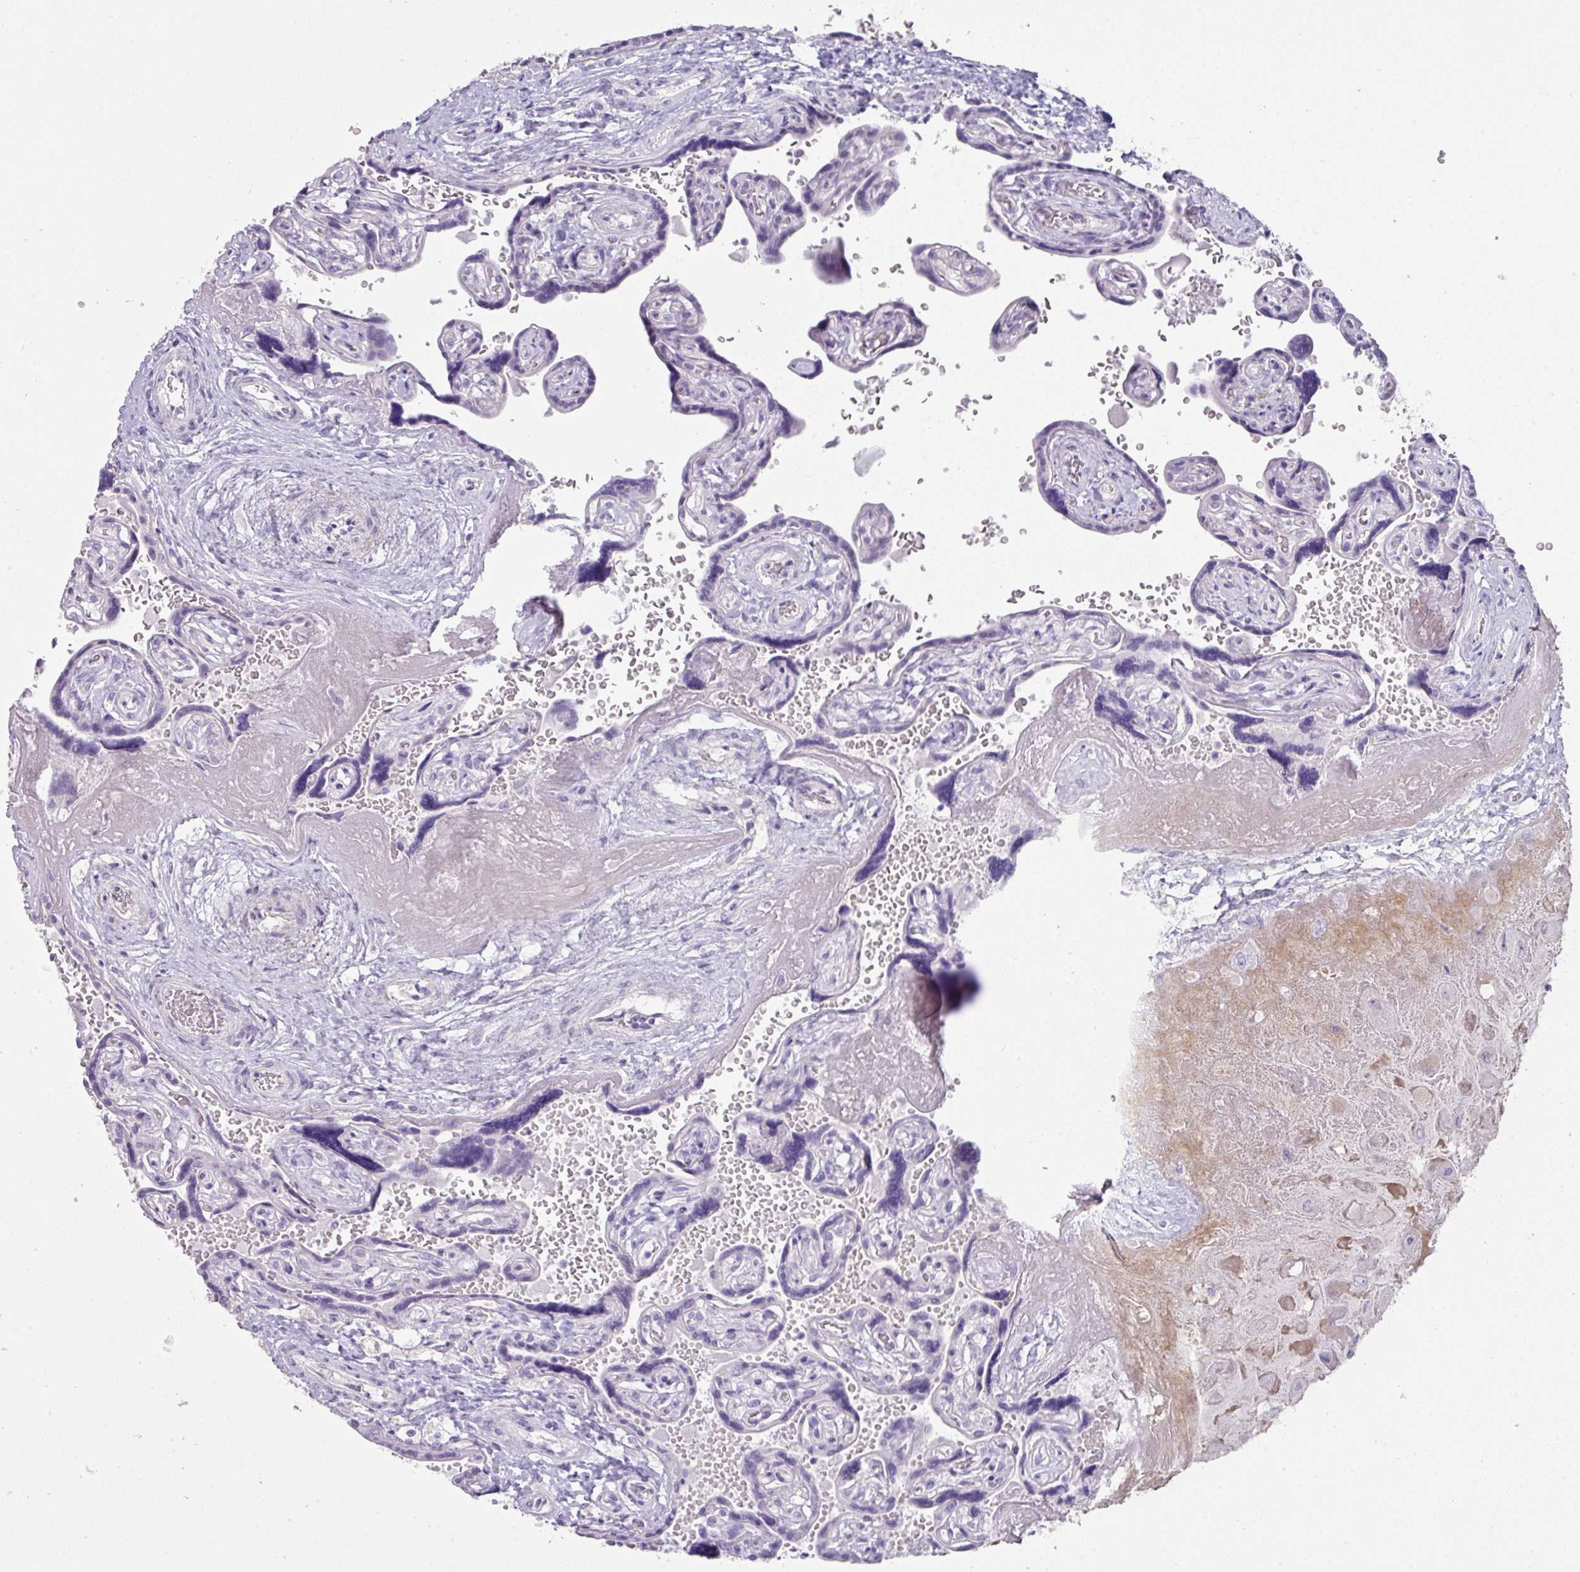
{"staining": {"intensity": "negative", "quantity": "none", "location": "none"}, "tissue": "placenta", "cell_type": "Trophoblastic cells", "image_type": "normal", "snomed": [{"axis": "morphology", "description": "Normal tissue, NOS"}, {"axis": "topography", "description": "Placenta"}], "caption": "Histopathology image shows no protein positivity in trophoblastic cells of benign placenta.", "gene": "GLI4", "patient": {"sex": "female", "age": 32}}